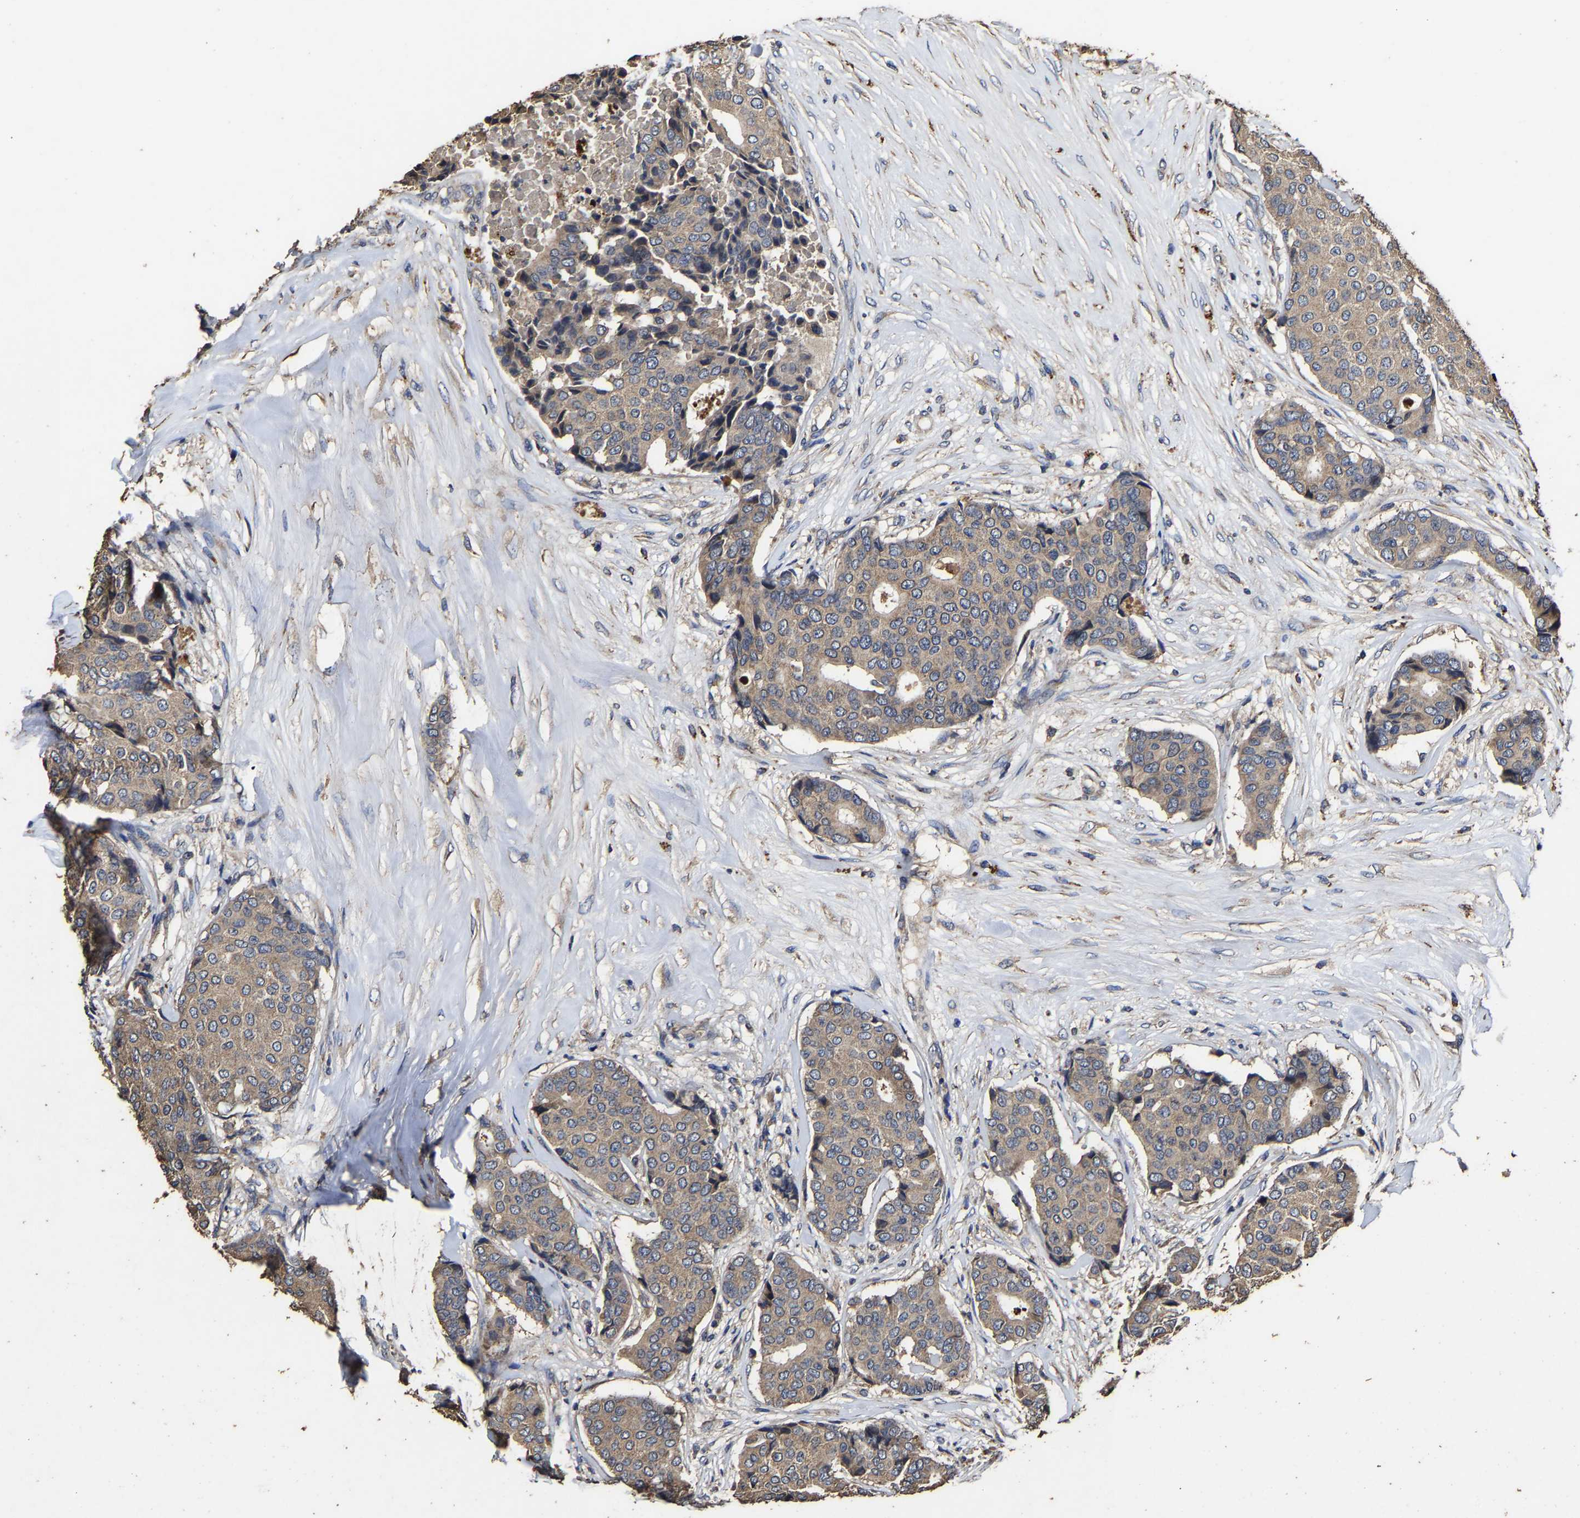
{"staining": {"intensity": "weak", "quantity": ">75%", "location": "cytoplasmic/membranous"}, "tissue": "breast cancer", "cell_type": "Tumor cells", "image_type": "cancer", "snomed": [{"axis": "morphology", "description": "Duct carcinoma"}, {"axis": "topography", "description": "Breast"}], "caption": "The image exhibits a brown stain indicating the presence of a protein in the cytoplasmic/membranous of tumor cells in breast cancer (intraductal carcinoma). (Stains: DAB (3,3'-diaminobenzidine) in brown, nuclei in blue, Microscopy: brightfield microscopy at high magnification).", "gene": "PPM1K", "patient": {"sex": "female", "age": 75}}